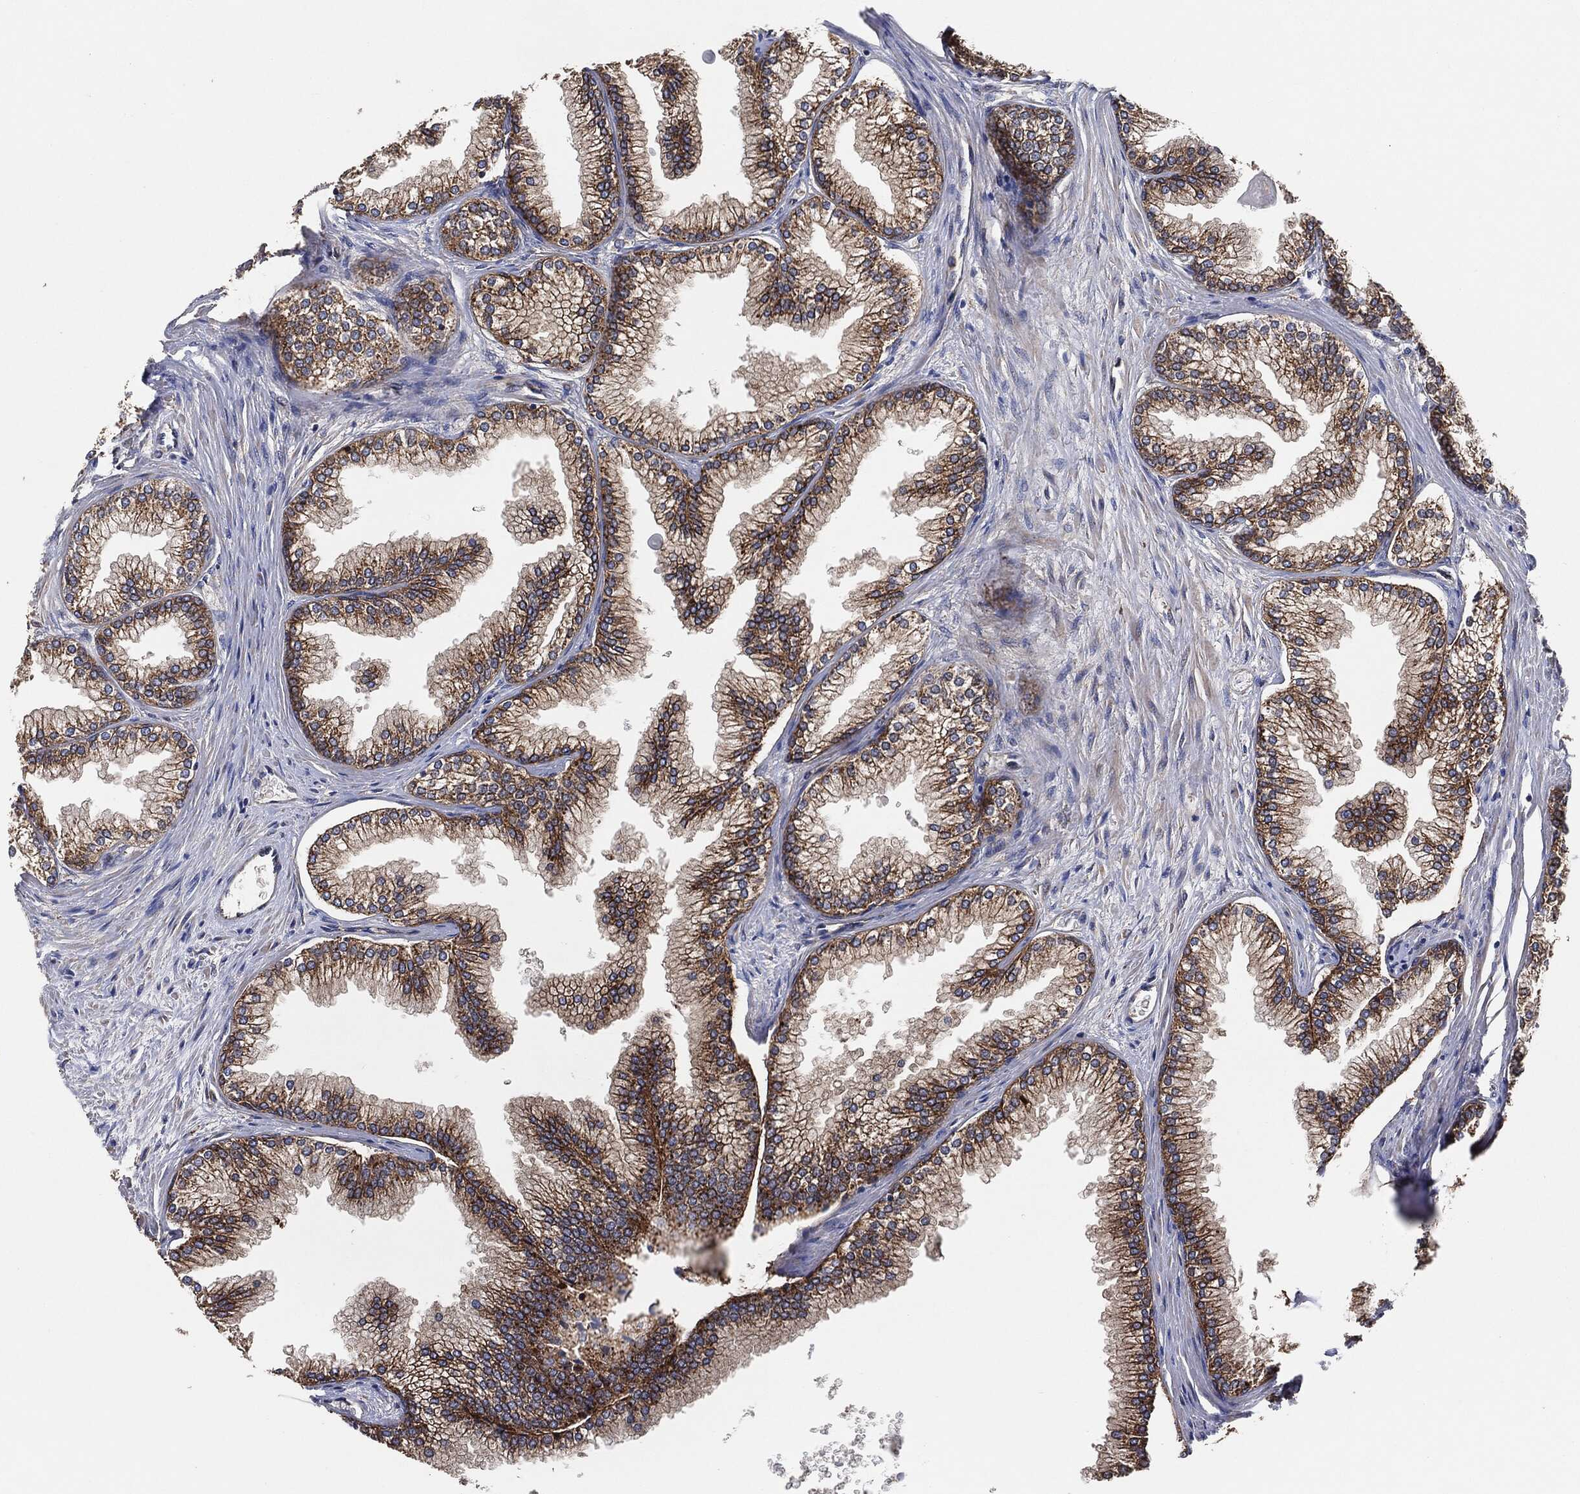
{"staining": {"intensity": "strong", "quantity": "25%-75%", "location": "cytoplasmic/membranous"}, "tissue": "prostate", "cell_type": "Glandular cells", "image_type": "normal", "snomed": [{"axis": "morphology", "description": "Normal tissue, NOS"}, {"axis": "topography", "description": "Prostate"}], "caption": "Immunohistochemical staining of normal prostate reveals strong cytoplasmic/membranous protein expression in about 25%-75% of glandular cells.", "gene": "CTNNA1", "patient": {"sex": "male", "age": 72}}